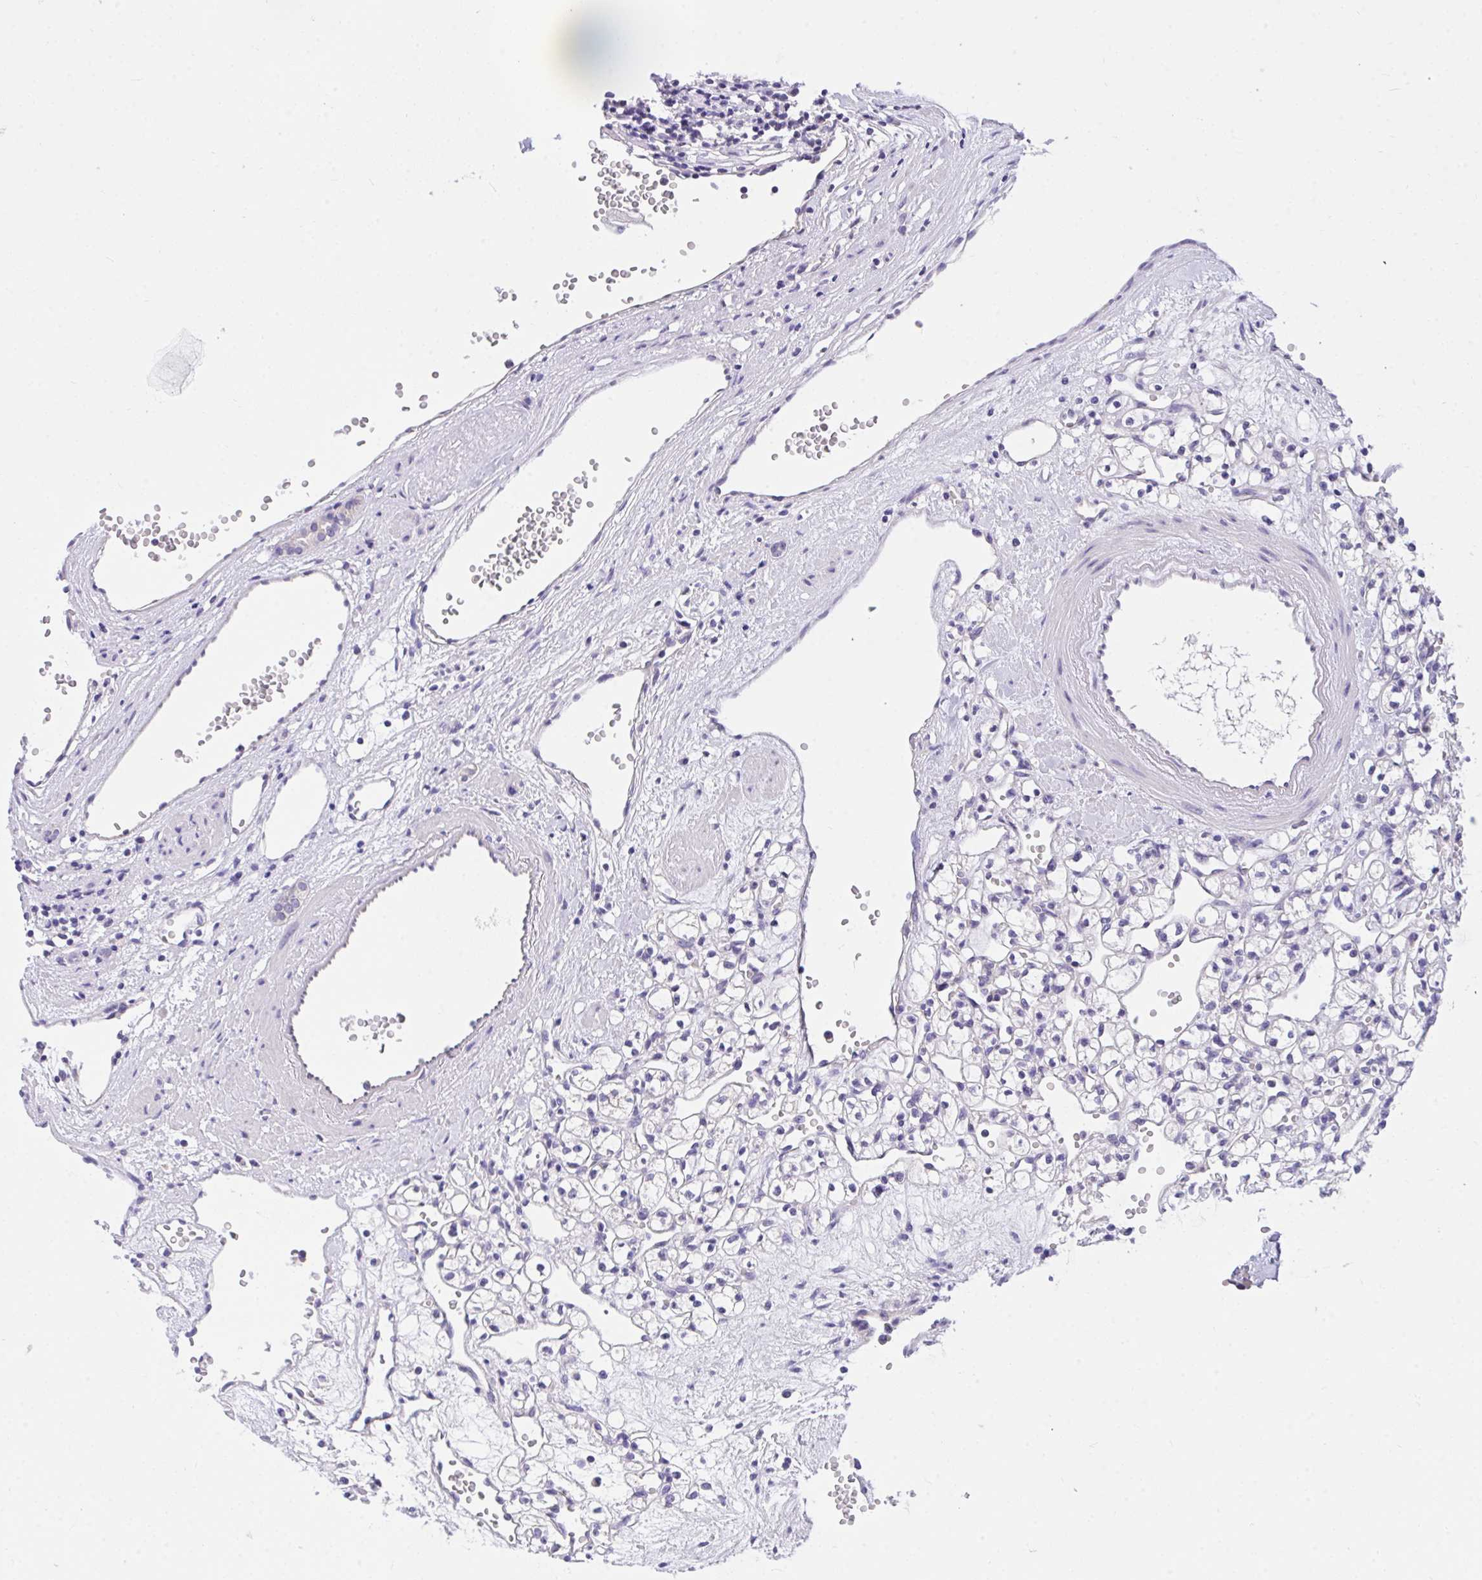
{"staining": {"intensity": "negative", "quantity": "none", "location": "none"}, "tissue": "renal cancer", "cell_type": "Tumor cells", "image_type": "cancer", "snomed": [{"axis": "morphology", "description": "Adenocarcinoma, NOS"}, {"axis": "topography", "description": "Kidney"}], "caption": "Renal cancer was stained to show a protein in brown. There is no significant positivity in tumor cells. (DAB (3,3'-diaminobenzidine) IHC with hematoxylin counter stain).", "gene": "TLN2", "patient": {"sex": "female", "age": 59}}